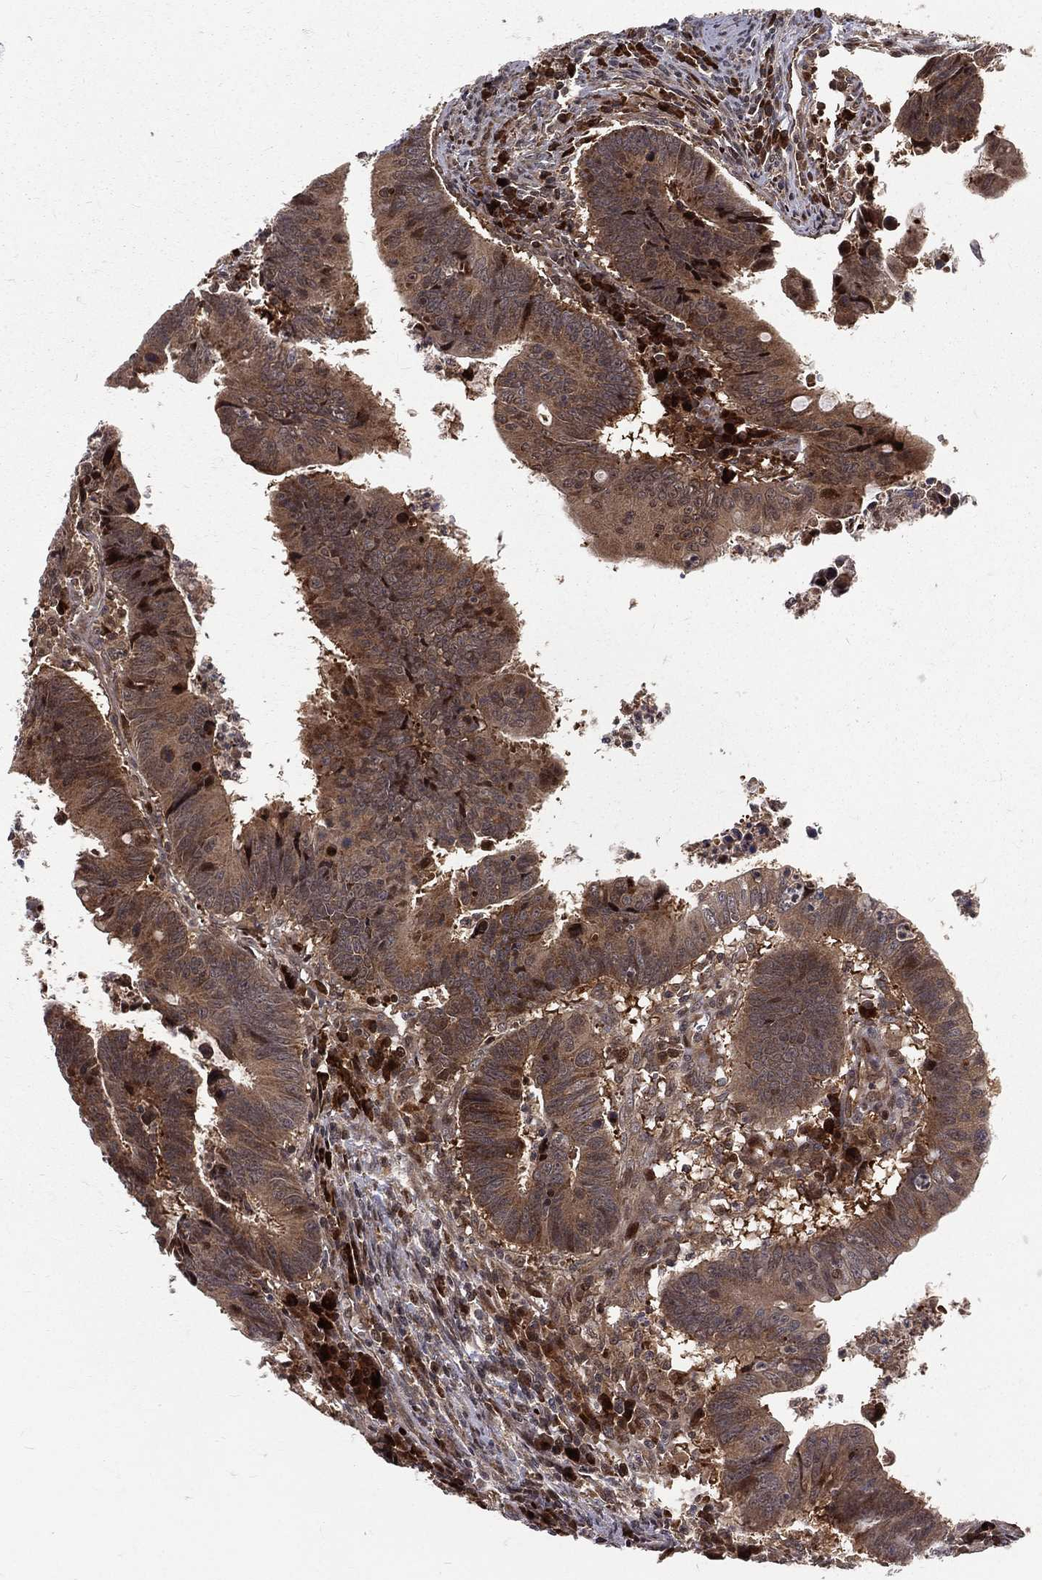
{"staining": {"intensity": "weak", "quantity": "25%-75%", "location": "cytoplasmic/membranous"}, "tissue": "colorectal cancer", "cell_type": "Tumor cells", "image_type": "cancer", "snomed": [{"axis": "morphology", "description": "Adenocarcinoma, NOS"}, {"axis": "topography", "description": "Colon"}], "caption": "Adenocarcinoma (colorectal) tissue reveals weak cytoplasmic/membranous staining in about 25%-75% of tumor cells, visualized by immunohistochemistry.", "gene": "MDM2", "patient": {"sex": "female", "age": 87}}